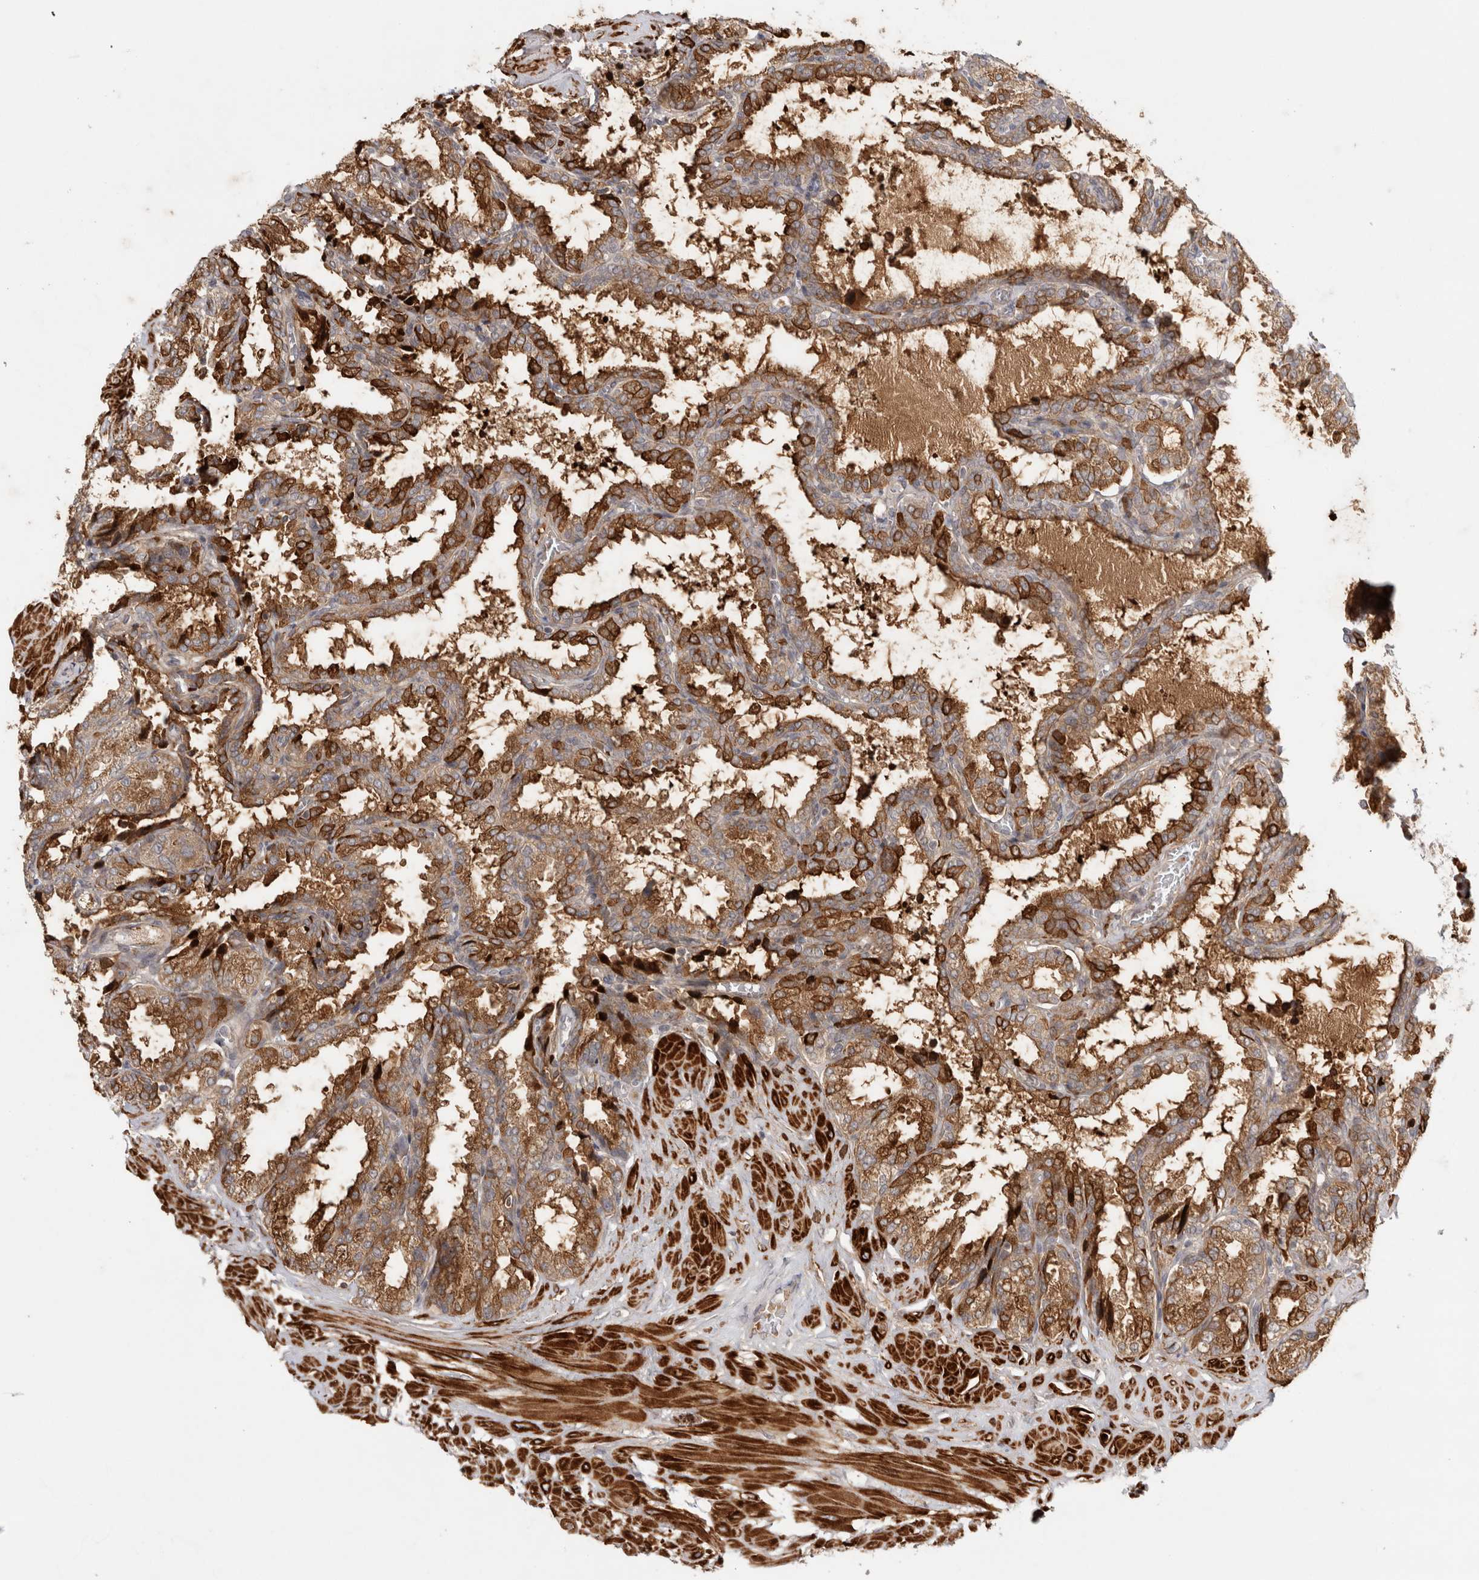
{"staining": {"intensity": "moderate", "quantity": ">75%", "location": "cytoplasmic/membranous"}, "tissue": "seminal vesicle", "cell_type": "Glandular cells", "image_type": "normal", "snomed": [{"axis": "morphology", "description": "Normal tissue, NOS"}, {"axis": "topography", "description": "Seminal veicle"}], "caption": "DAB immunohistochemical staining of normal seminal vesicle displays moderate cytoplasmic/membranous protein expression in about >75% of glandular cells.", "gene": "ZNF318", "patient": {"sex": "male", "age": 46}}